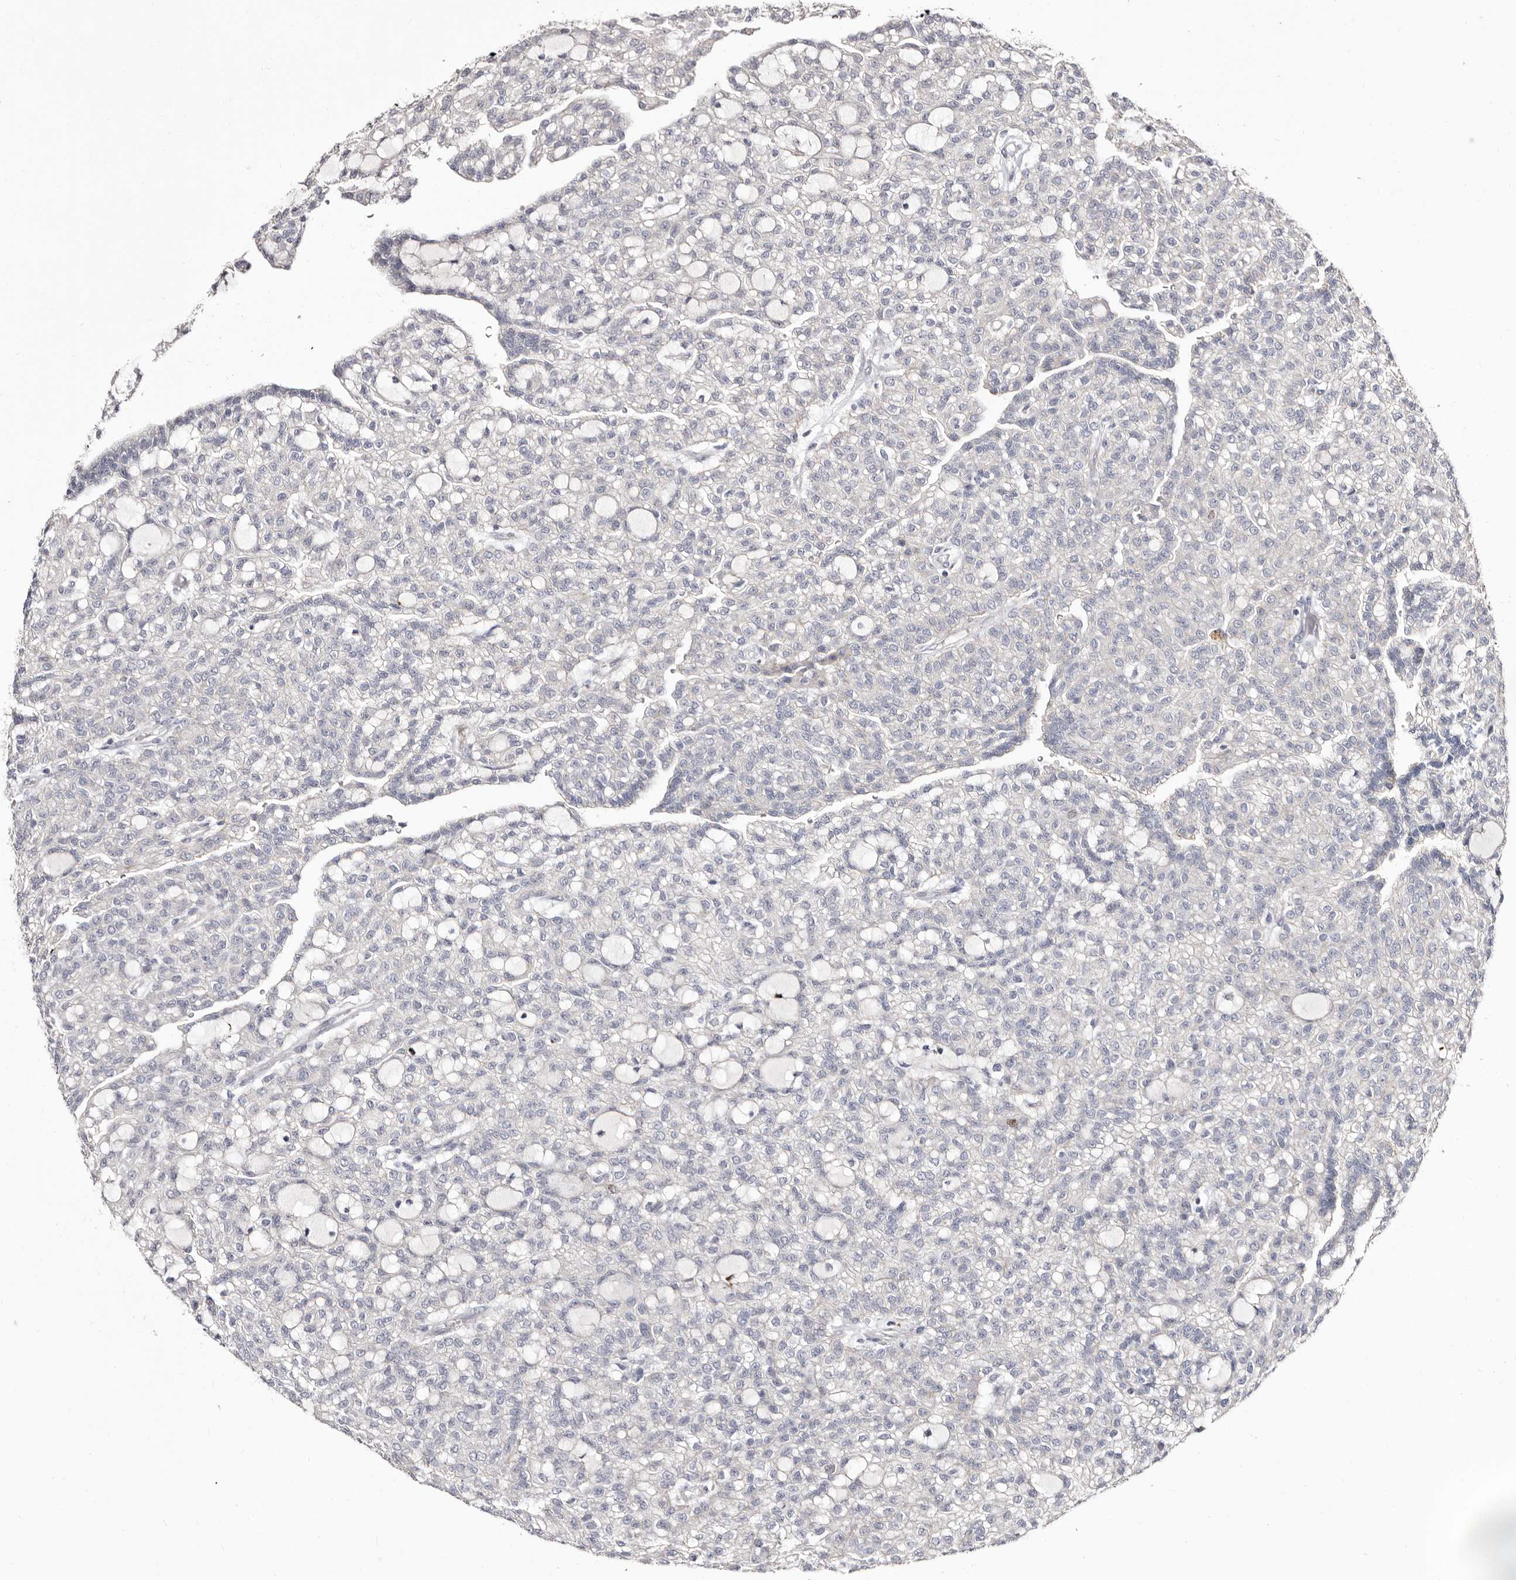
{"staining": {"intensity": "negative", "quantity": "none", "location": "none"}, "tissue": "renal cancer", "cell_type": "Tumor cells", "image_type": "cancer", "snomed": [{"axis": "morphology", "description": "Adenocarcinoma, NOS"}, {"axis": "topography", "description": "Kidney"}], "caption": "Protein analysis of renal adenocarcinoma reveals no significant expression in tumor cells.", "gene": "CDCA8", "patient": {"sex": "male", "age": 63}}